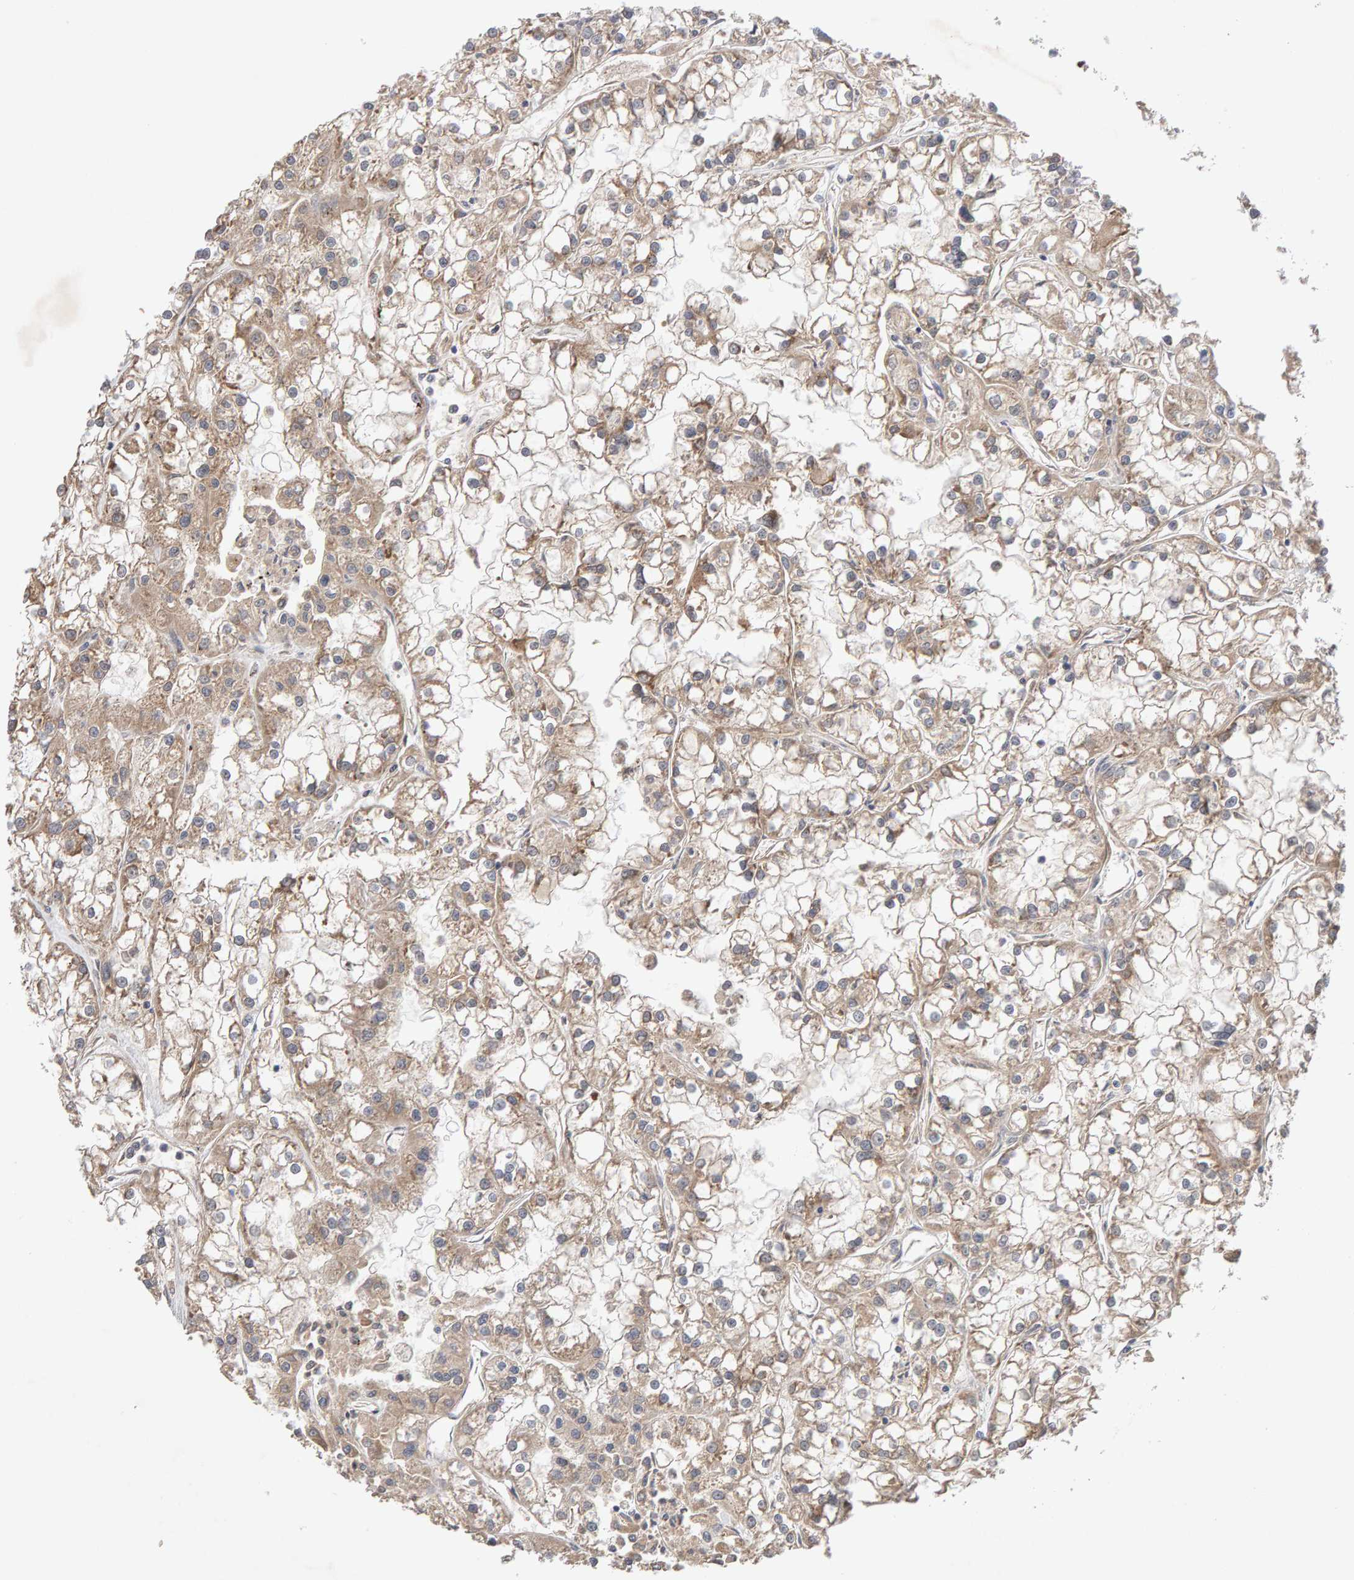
{"staining": {"intensity": "weak", "quantity": ">75%", "location": "cytoplasmic/membranous"}, "tissue": "renal cancer", "cell_type": "Tumor cells", "image_type": "cancer", "snomed": [{"axis": "morphology", "description": "Adenocarcinoma, NOS"}, {"axis": "topography", "description": "Kidney"}], "caption": "DAB immunohistochemical staining of renal cancer reveals weak cytoplasmic/membranous protein expression in about >75% of tumor cells.", "gene": "RNF19A", "patient": {"sex": "female", "age": 52}}